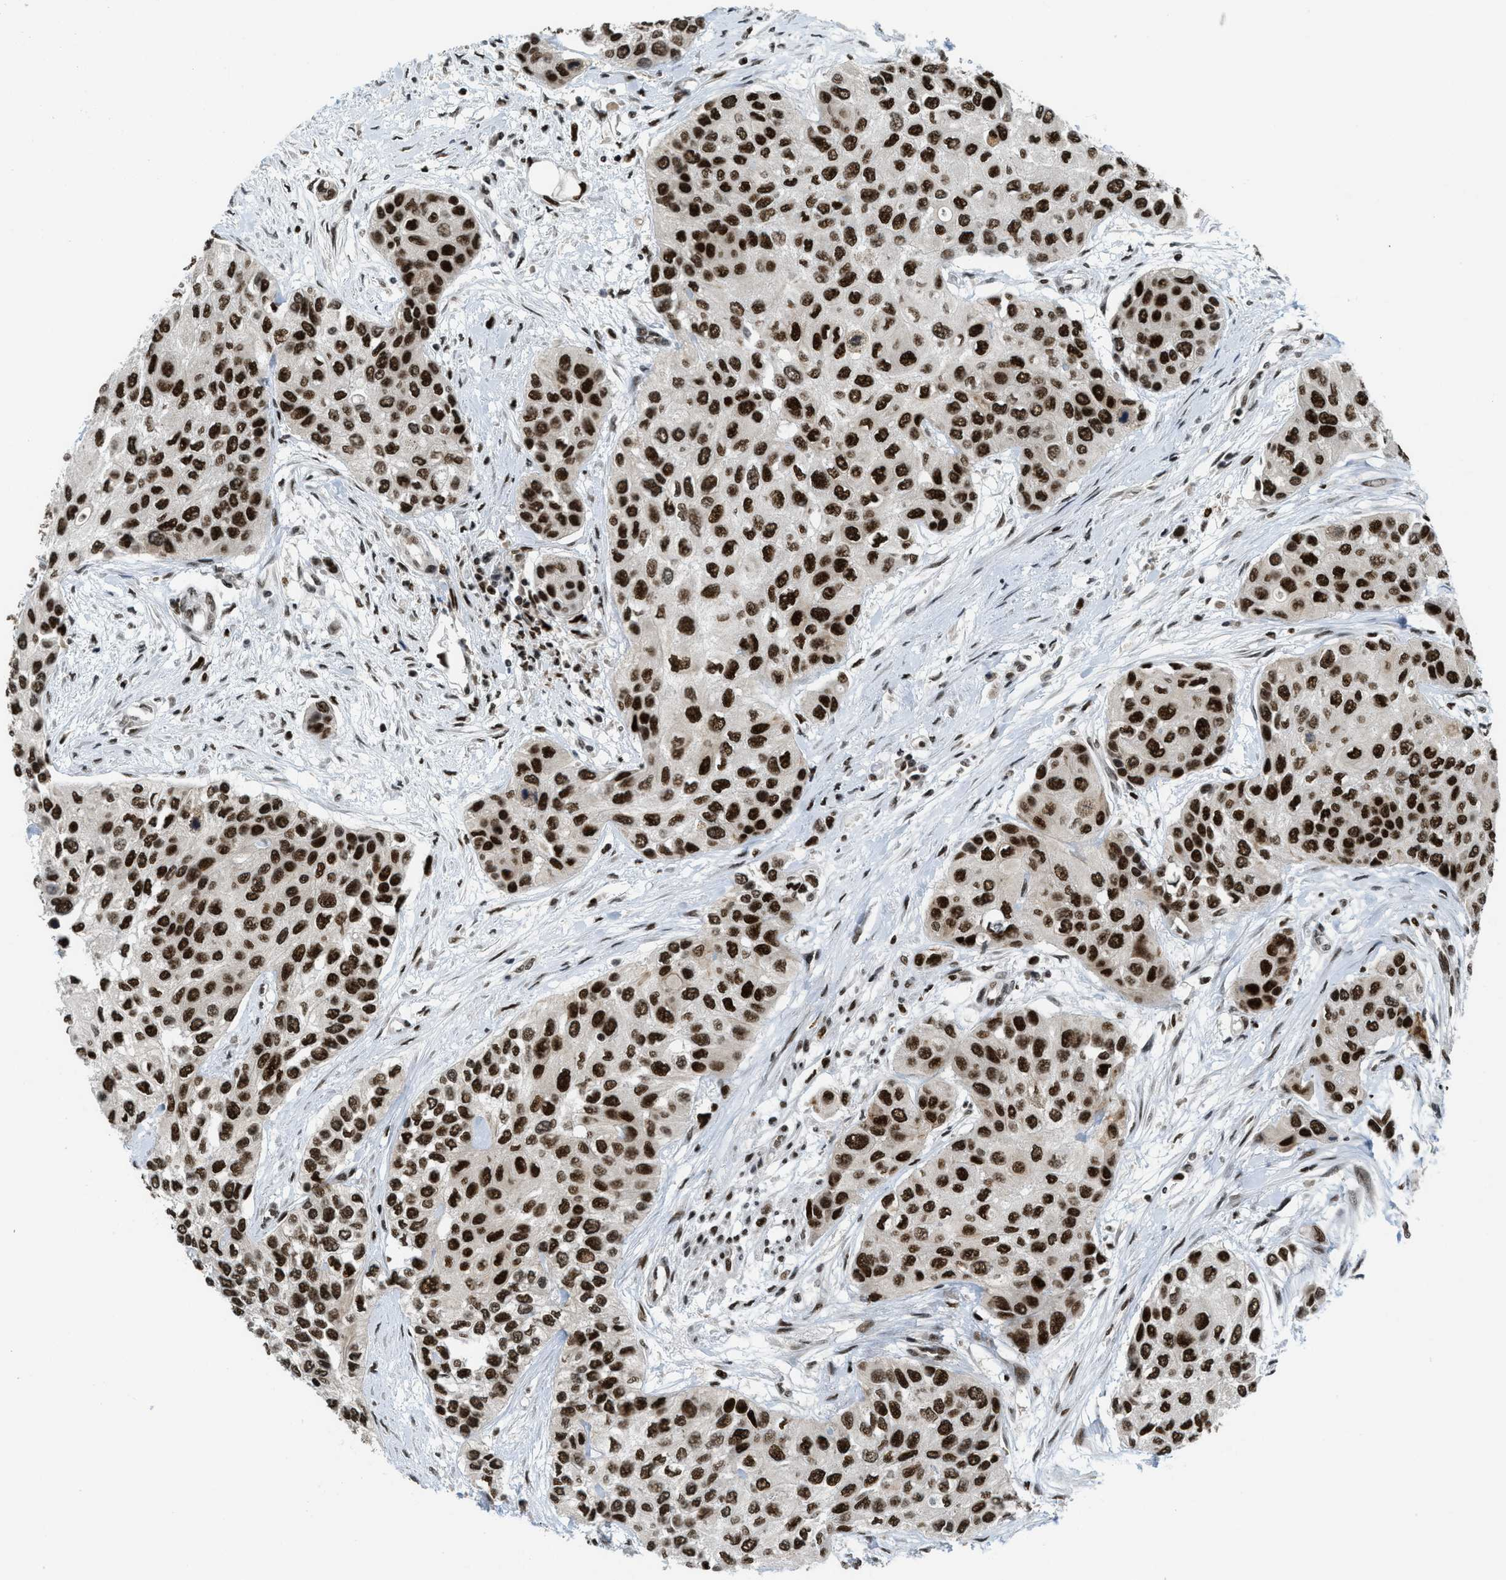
{"staining": {"intensity": "strong", "quantity": ">75%", "location": "nuclear"}, "tissue": "urothelial cancer", "cell_type": "Tumor cells", "image_type": "cancer", "snomed": [{"axis": "morphology", "description": "Urothelial carcinoma, High grade"}, {"axis": "topography", "description": "Urinary bladder"}], "caption": "Immunohistochemistry (IHC) micrograph of neoplastic tissue: high-grade urothelial carcinoma stained using immunohistochemistry demonstrates high levels of strong protein expression localized specifically in the nuclear of tumor cells, appearing as a nuclear brown color.", "gene": "RFX5", "patient": {"sex": "female", "age": 56}}